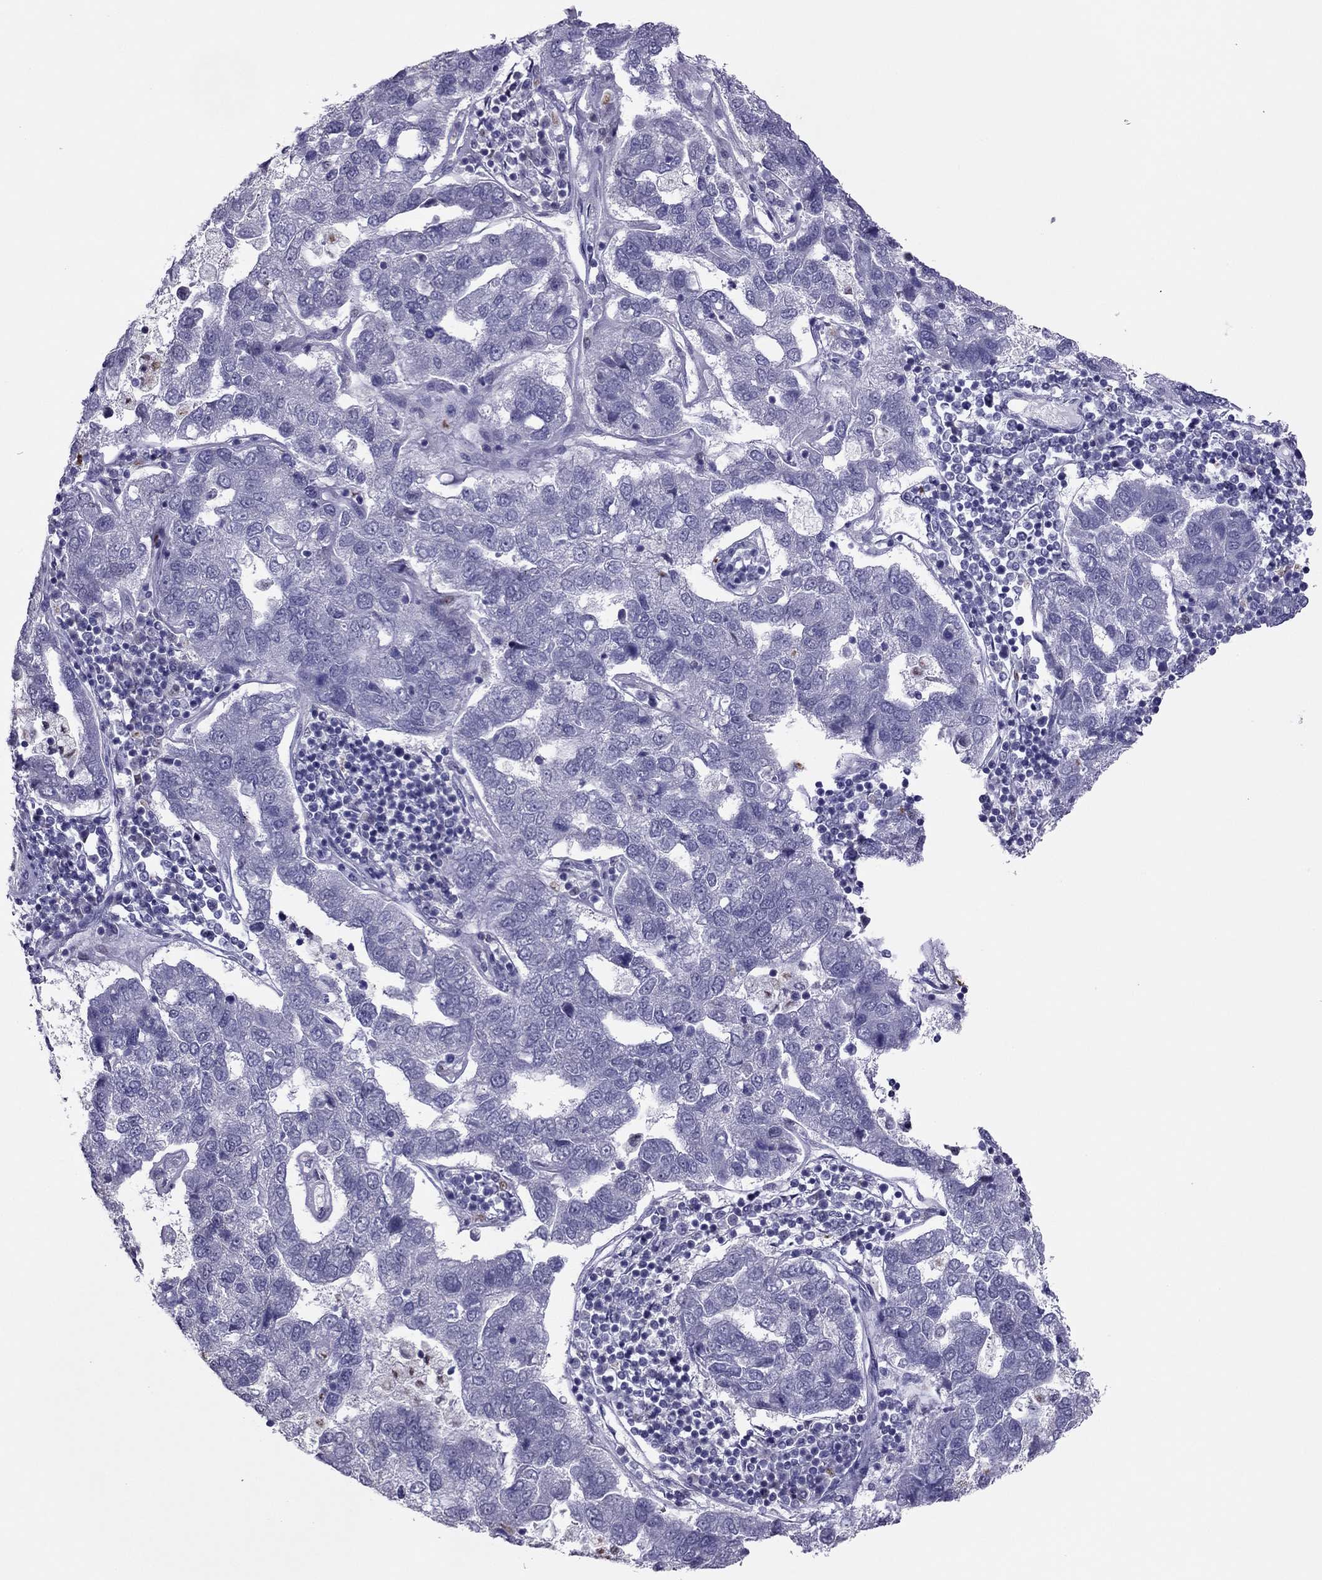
{"staining": {"intensity": "negative", "quantity": "none", "location": "none"}, "tissue": "pancreatic cancer", "cell_type": "Tumor cells", "image_type": "cancer", "snomed": [{"axis": "morphology", "description": "Adenocarcinoma, NOS"}, {"axis": "topography", "description": "Pancreas"}], "caption": "Micrograph shows no protein staining in tumor cells of pancreatic cancer (adenocarcinoma) tissue.", "gene": "SPINT3", "patient": {"sex": "female", "age": 61}}